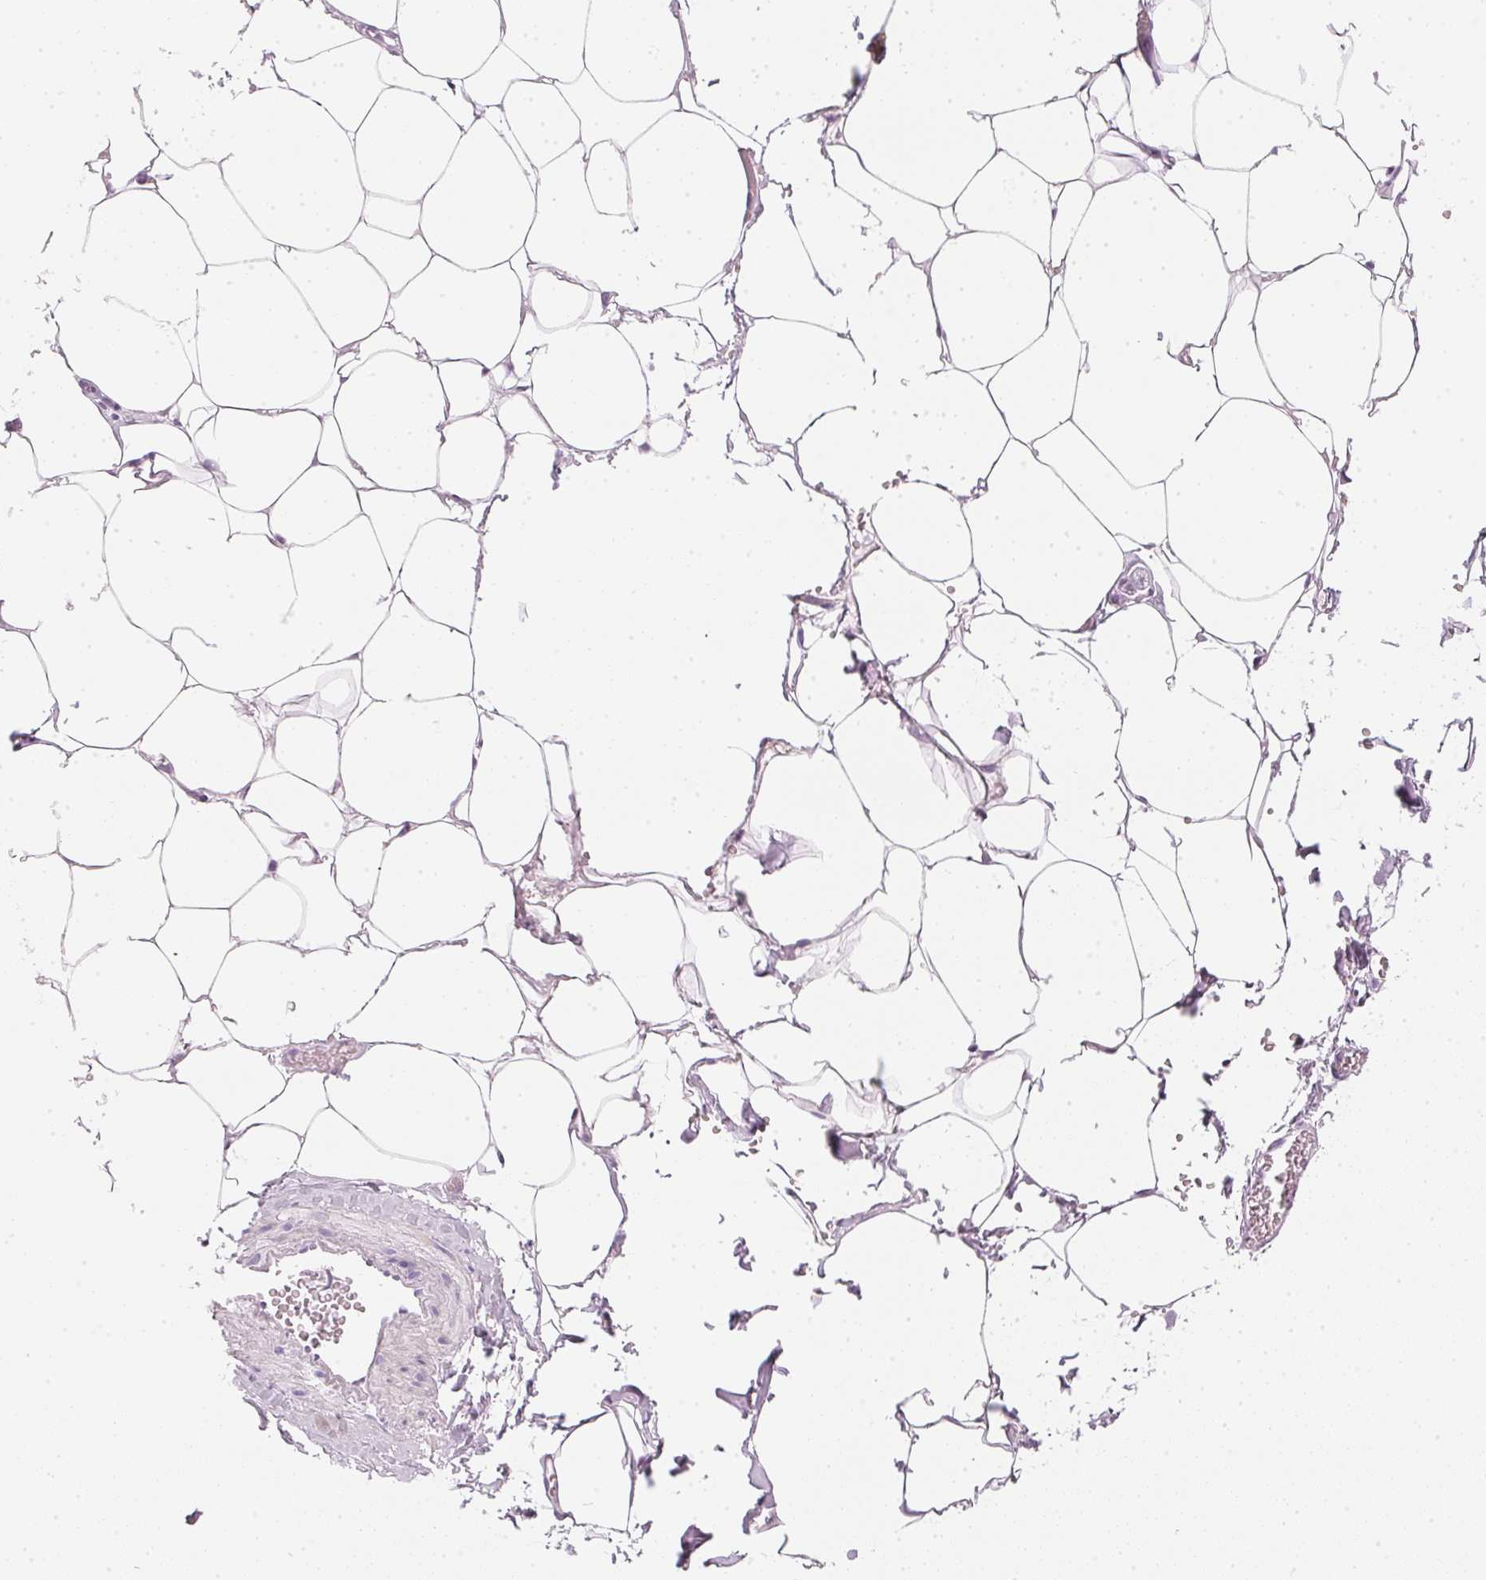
{"staining": {"intensity": "negative", "quantity": "none", "location": "none"}, "tissue": "adipose tissue", "cell_type": "Adipocytes", "image_type": "normal", "snomed": [{"axis": "morphology", "description": "Normal tissue, NOS"}, {"axis": "topography", "description": "Prostate"}, {"axis": "topography", "description": "Peripheral nerve tissue"}], "caption": "IHC of benign adipose tissue demonstrates no positivity in adipocytes. Brightfield microscopy of immunohistochemistry (IHC) stained with DAB (3,3'-diaminobenzidine) (brown) and hematoxylin (blue), captured at high magnification.", "gene": "CHST4", "patient": {"sex": "male", "age": 55}}